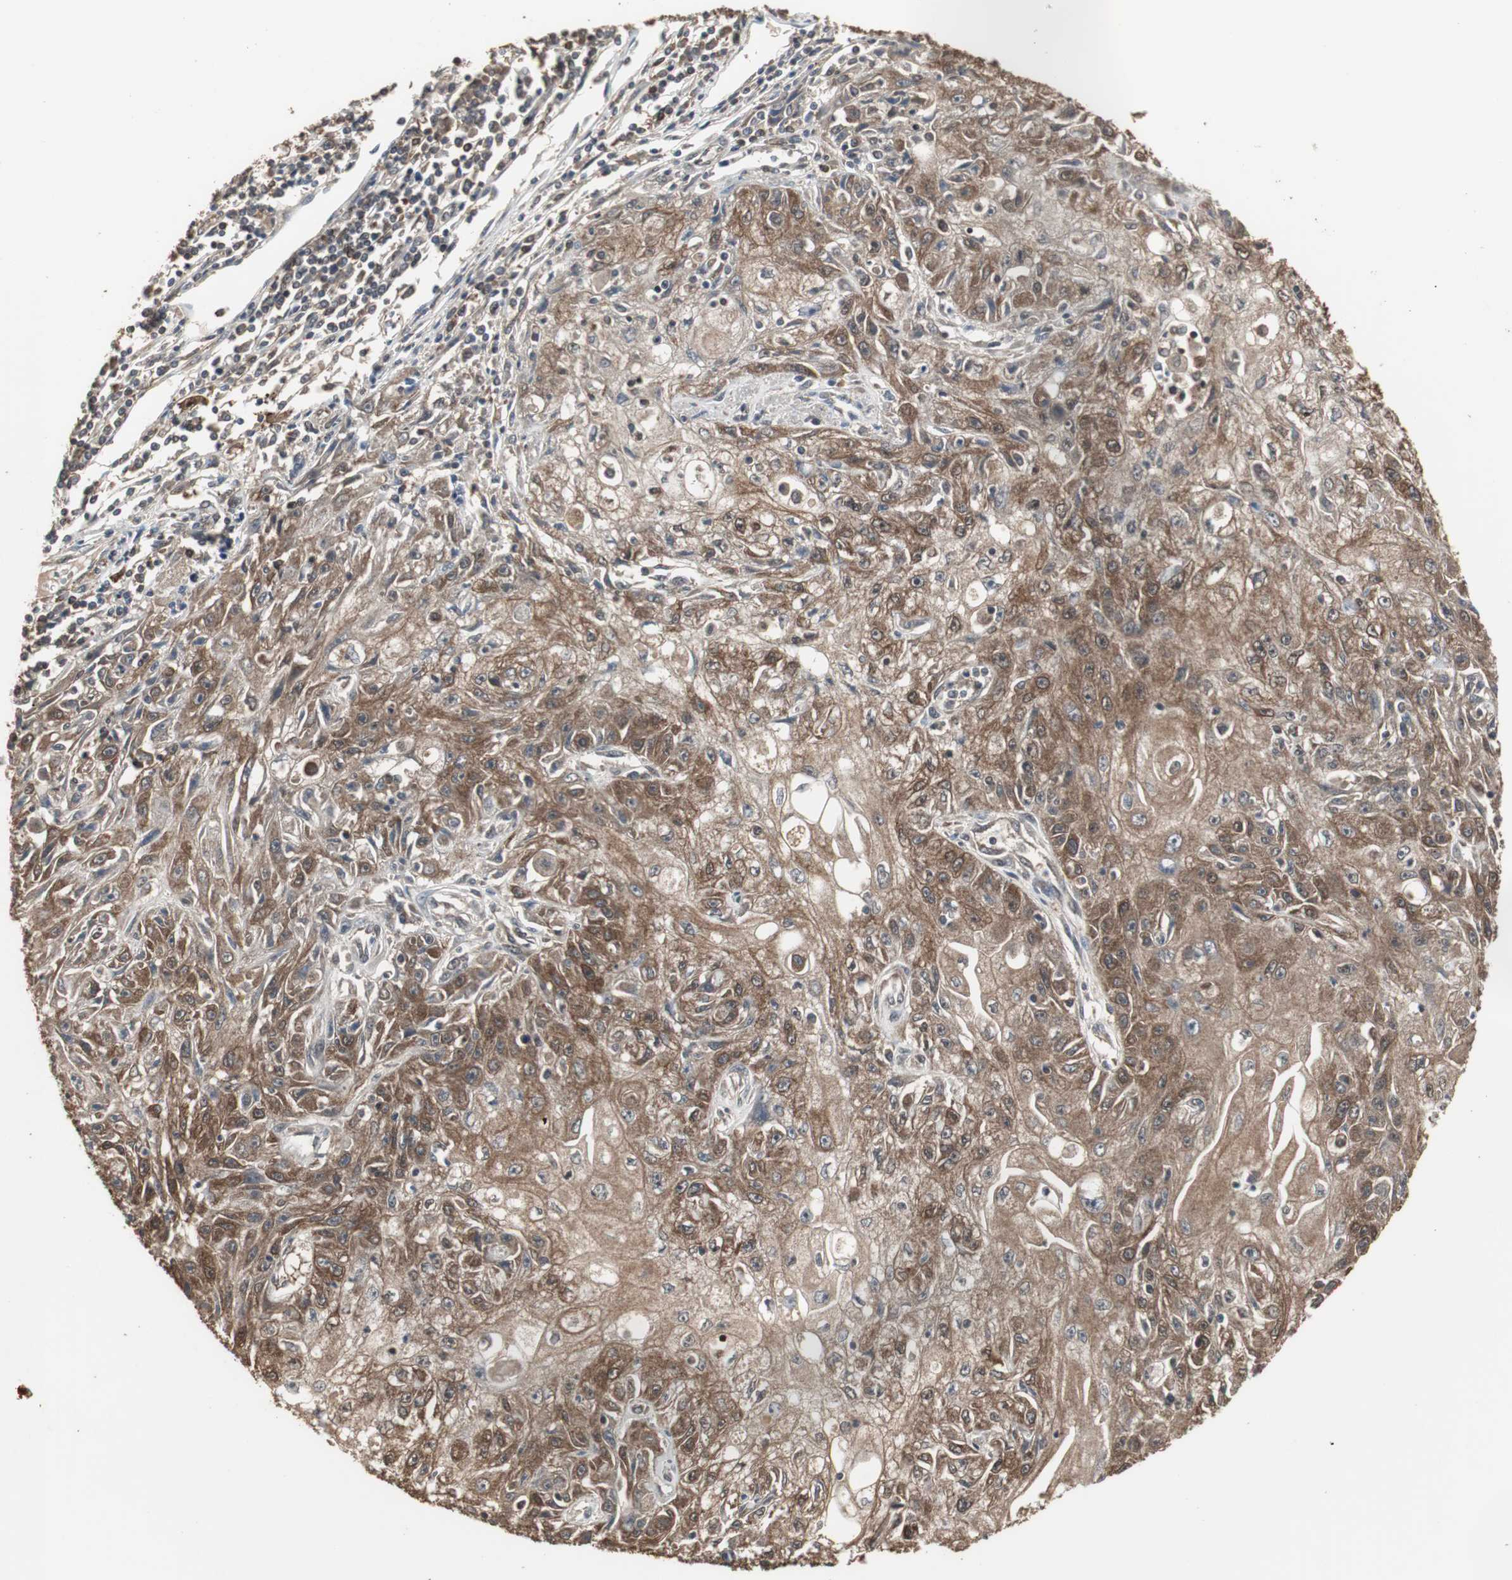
{"staining": {"intensity": "moderate", "quantity": ">75%", "location": "cytoplasmic/membranous"}, "tissue": "skin cancer", "cell_type": "Tumor cells", "image_type": "cancer", "snomed": [{"axis": "morphology", "description": "Squamous cell carcinoma, NOS"}, {"axis": "topography", "description": "Skin"}], "caption": "Immunohistochemistry histopathology image of neoplastic tissue: human skin cancer (squamous cell carcinoma) stained using IHC demonstrates medium levels of moderate protein expression localized specifically in the cytoplasmic/membranous of tumor cells, appearing as a cytoplasmic/membranous brown color.", "gene": "HPRT1", "patient": {"sex": "male", "age": 75}}